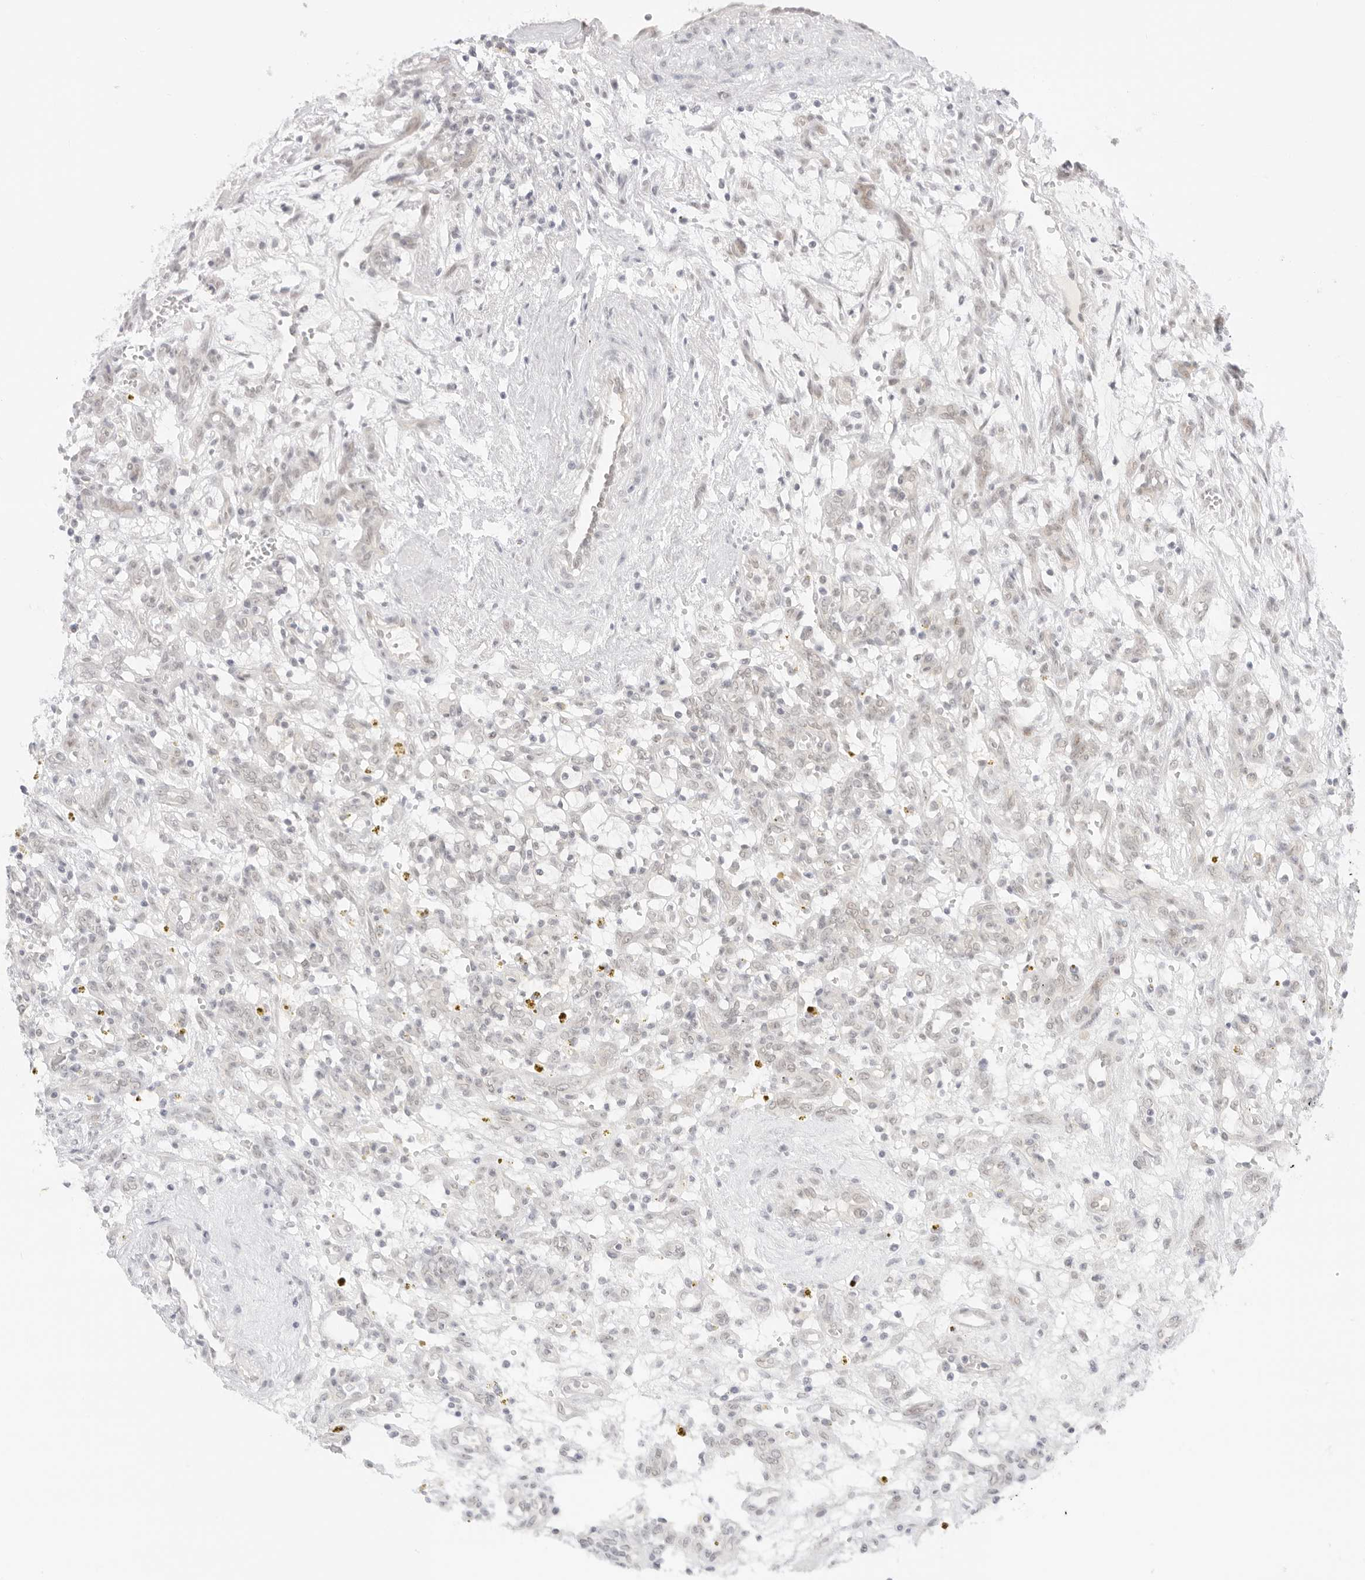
{"staining": {"intensity": "negative", "quantity": "none", "location": "none"}, "tissue": "renal cancer", "cell_type": "Tumor cells", "image_type": "cancer", "snomed": [{"axis": "morphology", "description": "Adenocarcinoma, NOS"}, {"axis": "topography", "description": "Kidney"}], "caption": "The photomicrograph exhibits no staining of tumor cells in renal cancer (adenocarcinoma).", "gene": "MED18", "patient": {"sex": "female", "age": 57}}